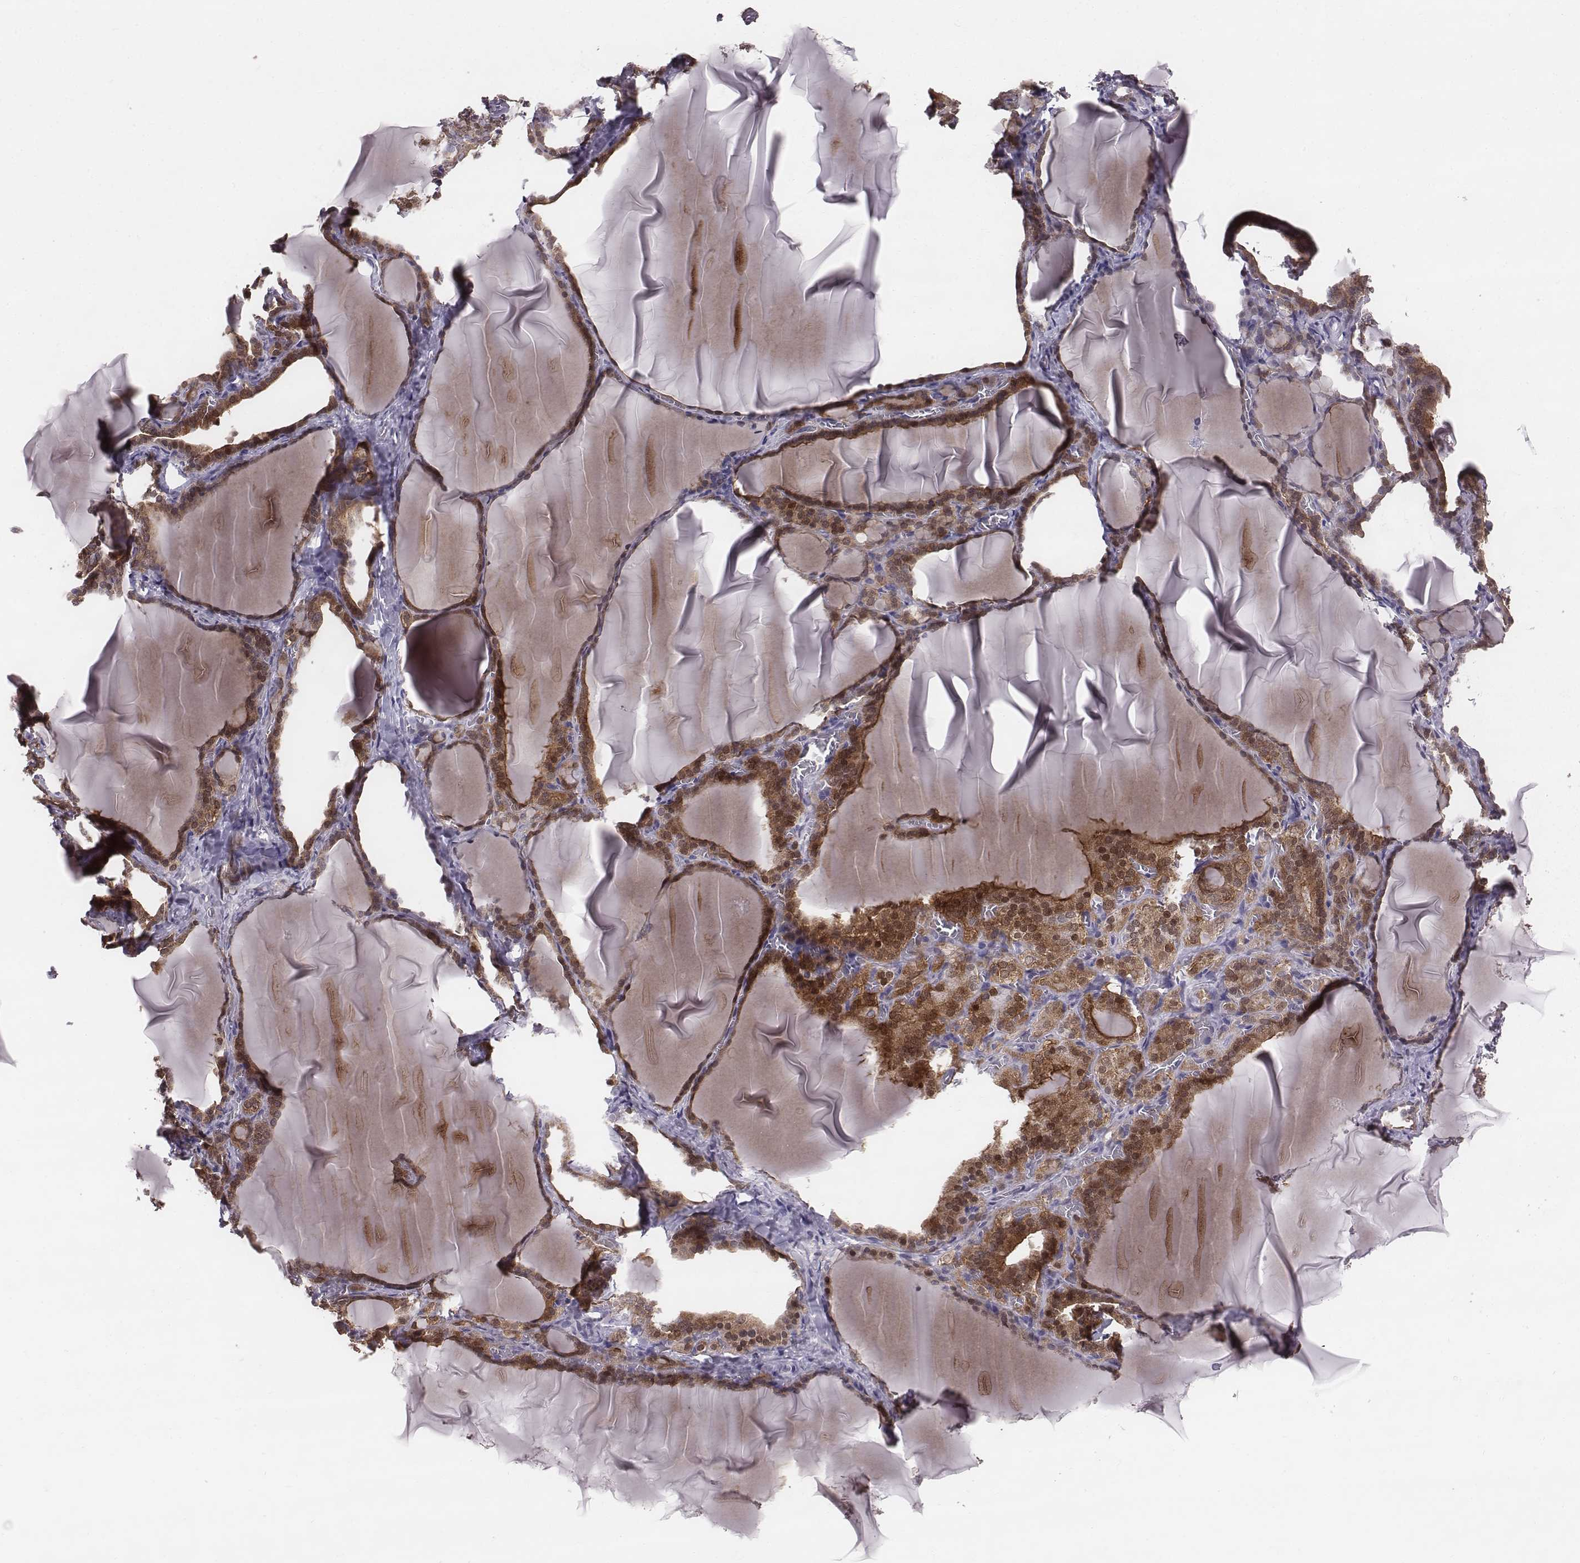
{"staining": {"intensity": "strong", "quantity": ">75%", "location": "cytoplasmic/membranous,nuclear"}, "tissue": "thyroid gland", "cell_type": "Glandular cells", "image_type": "normal", "snomed": [{"axis": "morphology", "description": "Normal tissue, NOS"}, {"axis": "morphology", "description": "Hyperplasia, NOS"}, {"axis": "topography", "description": "Thyroid gland"}], "caption": "Unremarkable thyroid gland exhibits strong cytoplasmic/membranous,nuclear staining in about >75% of glandular cells.", "gene": "ENSG00000284762", "patient": {"sex": "female", "age": 27}}